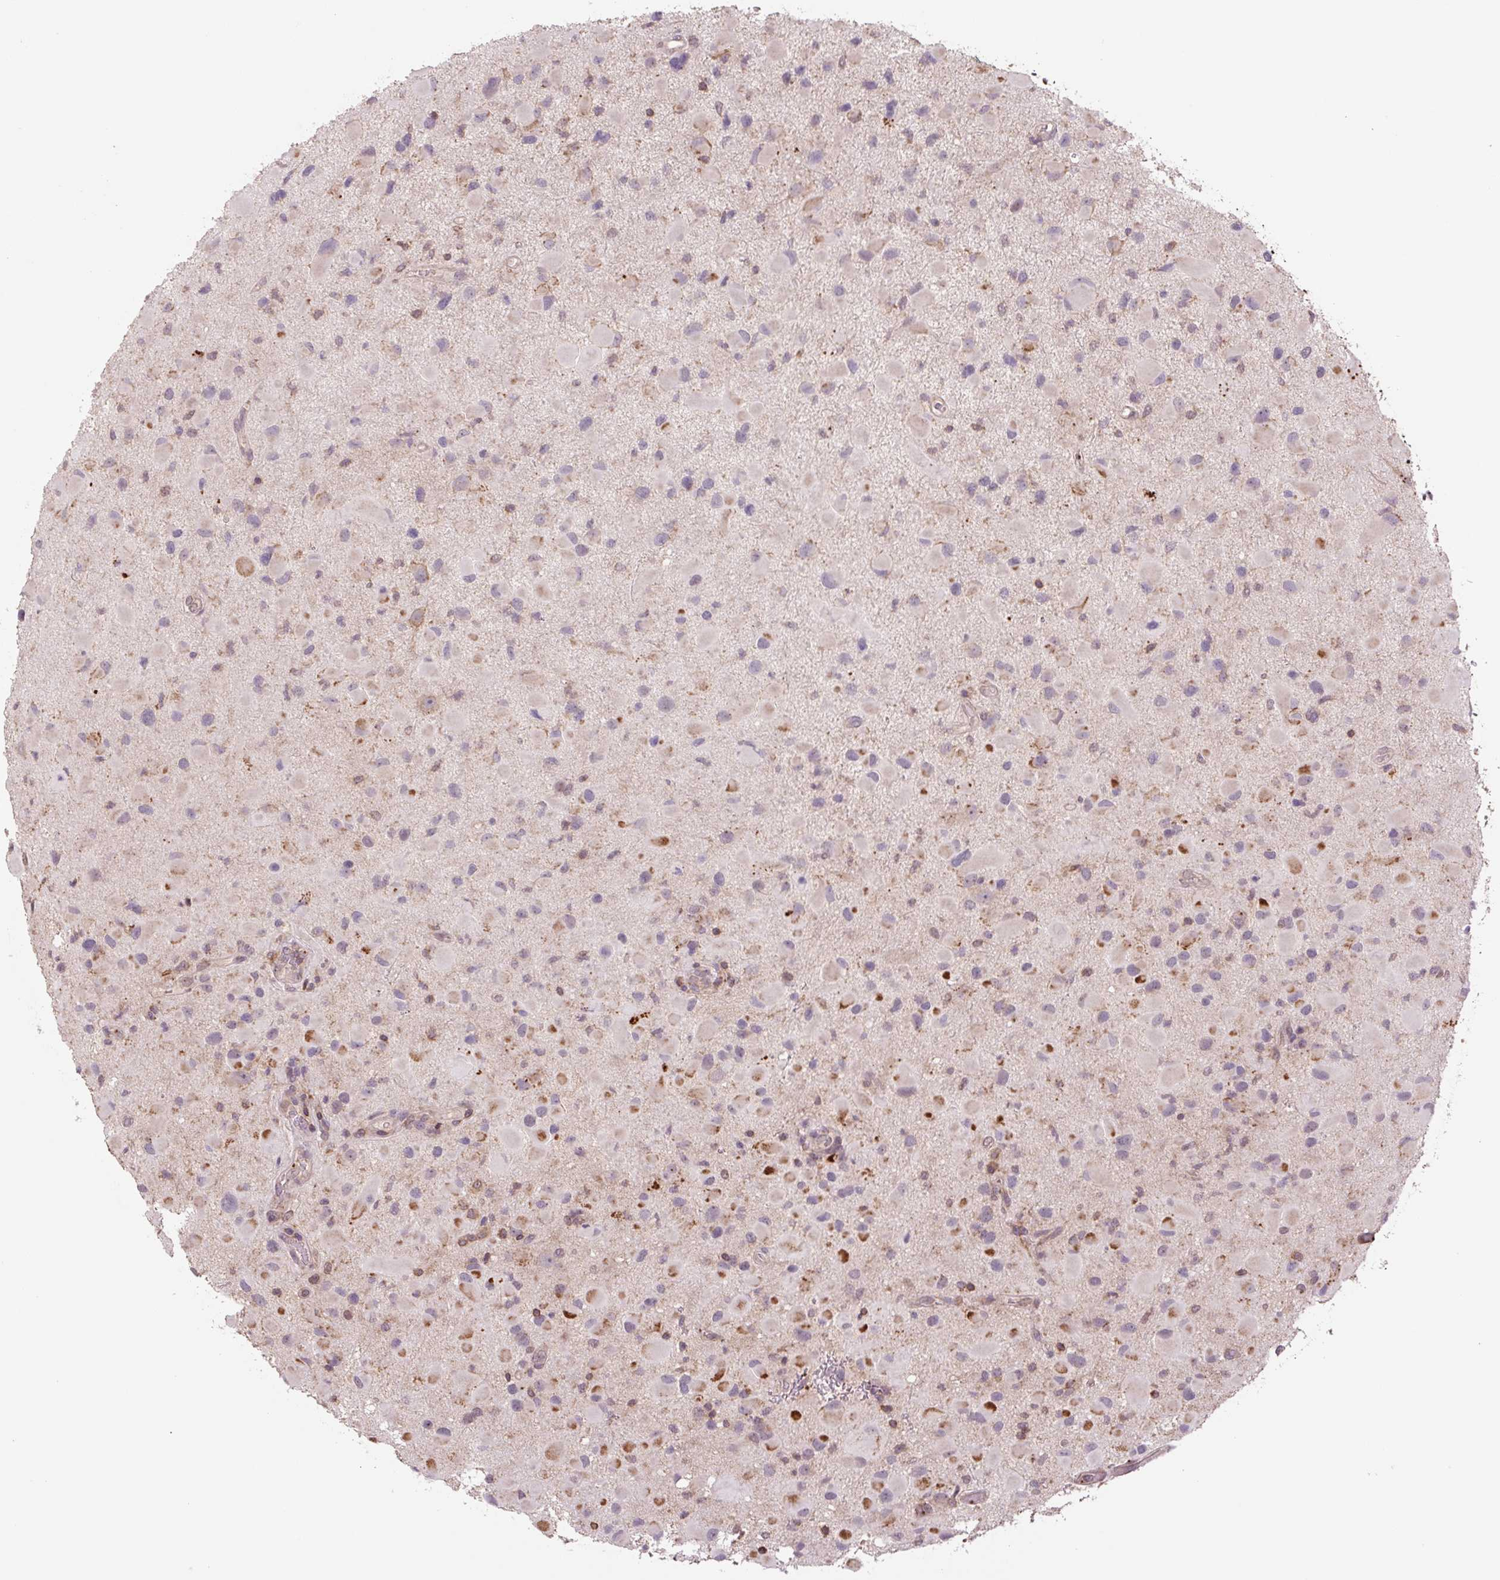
{"staining": {"intensity": "weak", "quantity": "25%-75%", "location": "cytoplasmic/membranous"}, "tissue": "glioma", "cell_type": "Tumor cells", "image_type": "cancer", "snomed": [{"axis": "morphology", "description": "Glioma, malignant, Low grade"}, {"axis": "topography", "description": "Brain"}], "caption": "Glioma stained with a protein marker exhibits weak staining in tumor cells.", "gene": "TMEM160", "patient": {"sex": "female", "age": 32}}